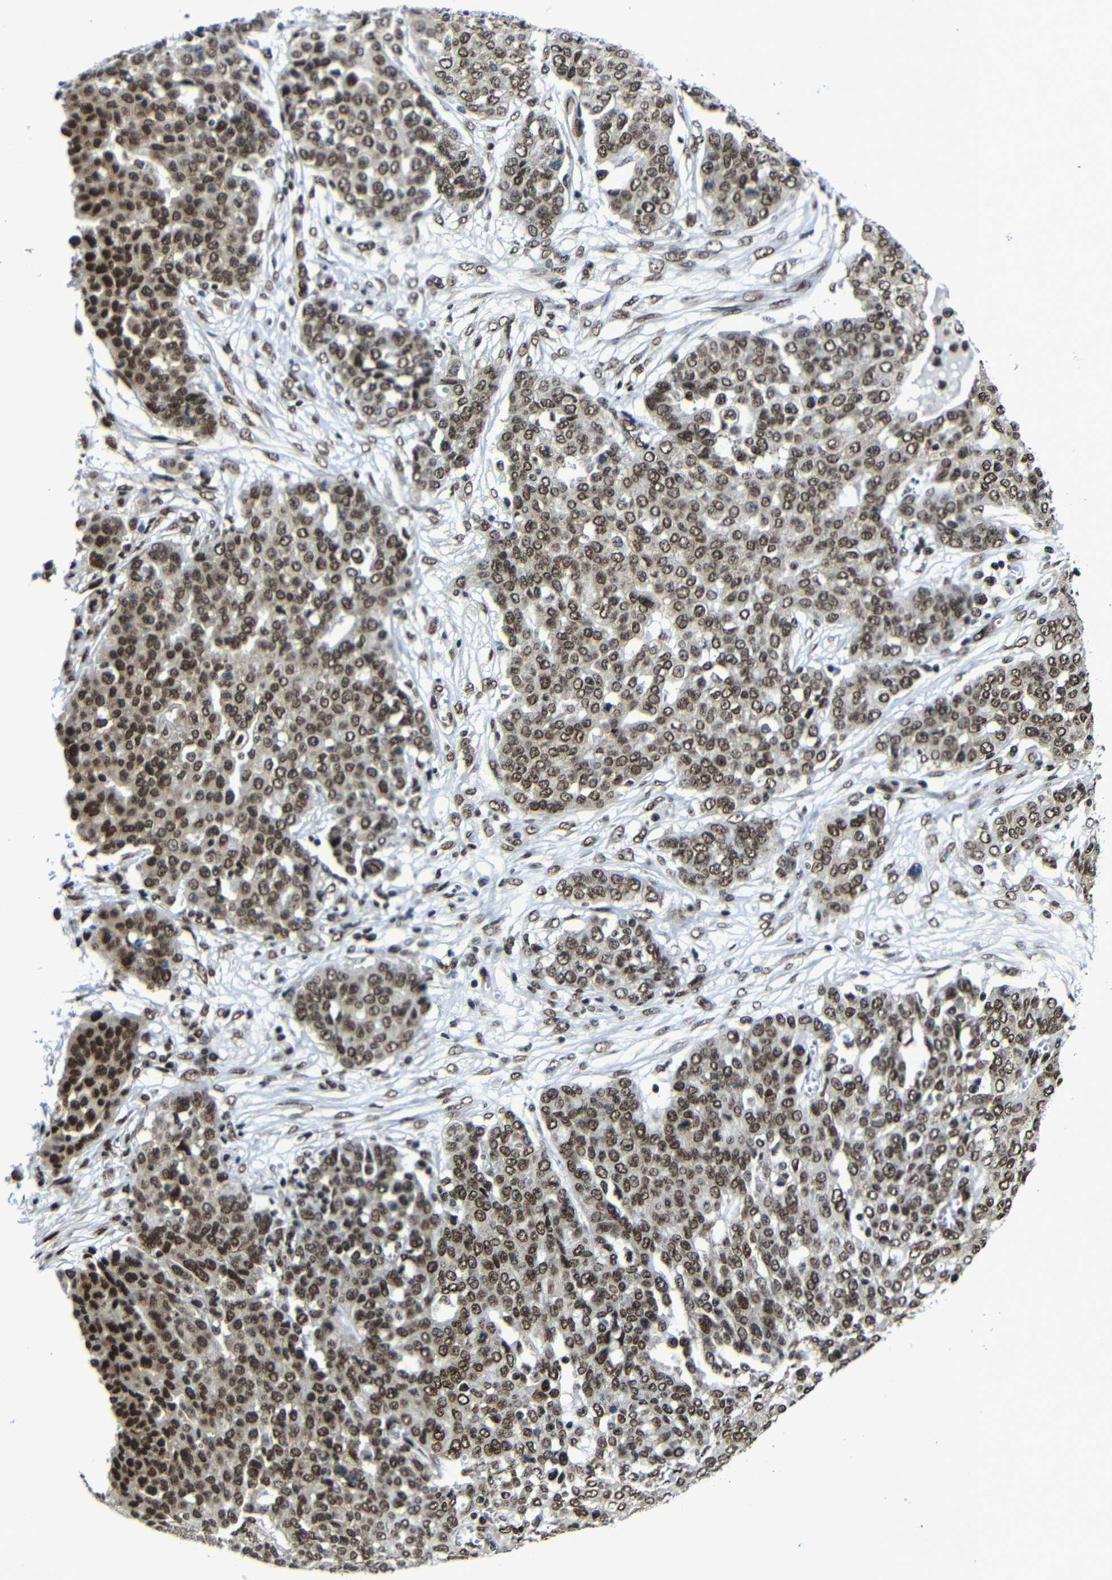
{"staining": {"intensity": "strong", "quantity": ">75%", "location": "nuclear"}, "tissue": "ovarian cancer", "cell_type": "Tumor cells", "image_type": "cancer", "snomed": [{"axis": "morphology", "description": "Cystadenocarcinoma, serous, NOS"}, {"axis": "topography", "description": "Soft tissue"}, {"axis": "topography", "description": "Ovary"}], "caption": "High-power microscopy captured an IHC micrograph of ovarian cancer (serous cystadenocarcinoma), revealing strong nuclear expression in about >75% of tumor cells. The protein of interest is stained brown, and the nuclei are stained in blue (DAB IHC with brightfield microscopy, high magnification).", "gene": "PTBP1", "patient": {"sex": "female", "age": 57}}